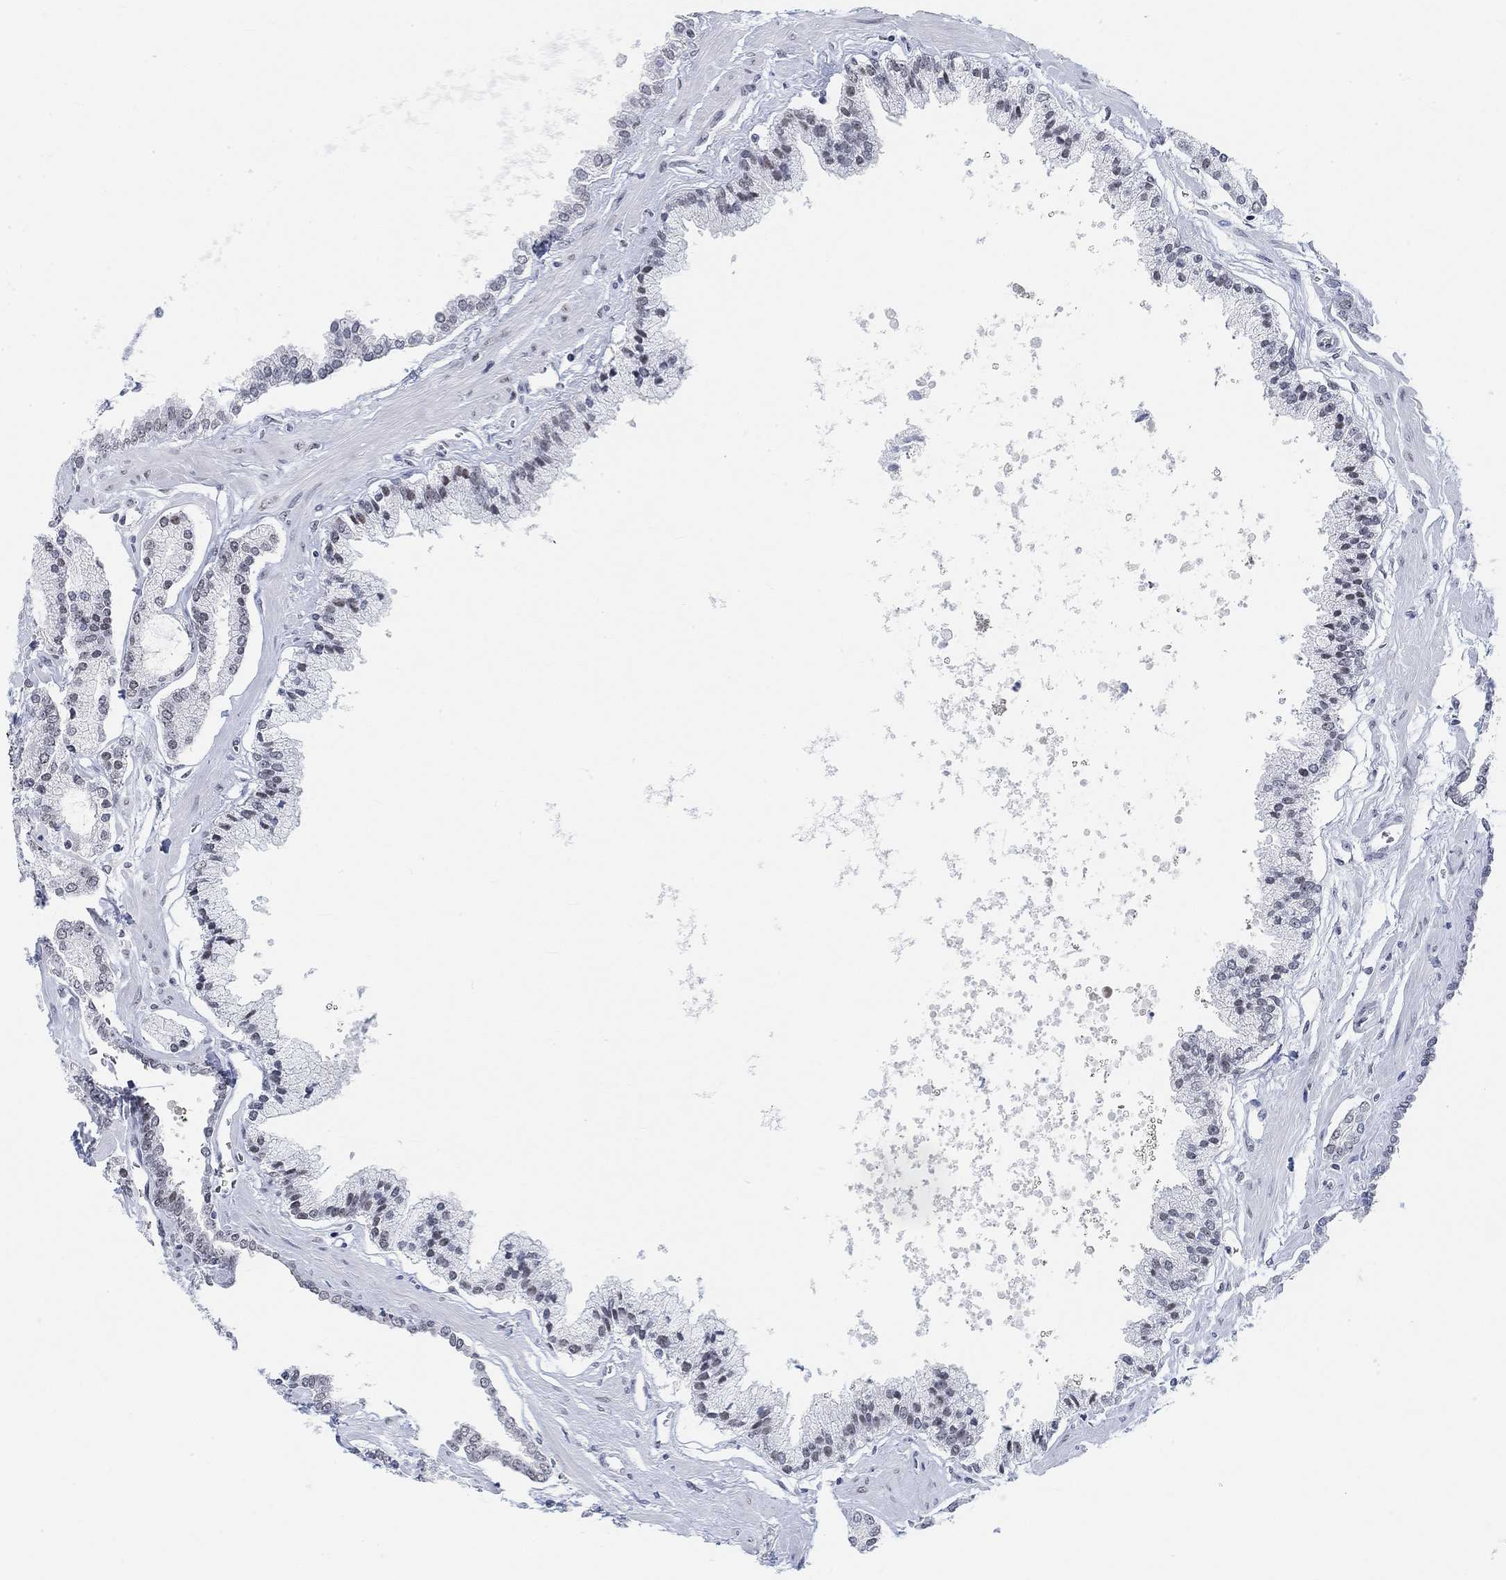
{"staining": {"intensity": "negative", "quantity": "none", "location": "none"}, "tissue": "prostate cancer", "cell_type": "Tumor cells", "image_type": "cancer", "snomed": [{"axis": "morphology", "description": "Adenocarcinoma, NOS"}, {"axis": "topography", "description": "Prostate"}], "caption": "High magnification brightfield microscopy of prostate cancer stained with DAB (brown) and counterstained with hematoxylin (blue): tumor cells show no significant positivity. (DAB (3,3'-diaminobenzidine) immunohistochemistry (IHC) with hematoxylin counter stain).", "gene": "PURG", "patient": {"sex": "male", "age": 63}}